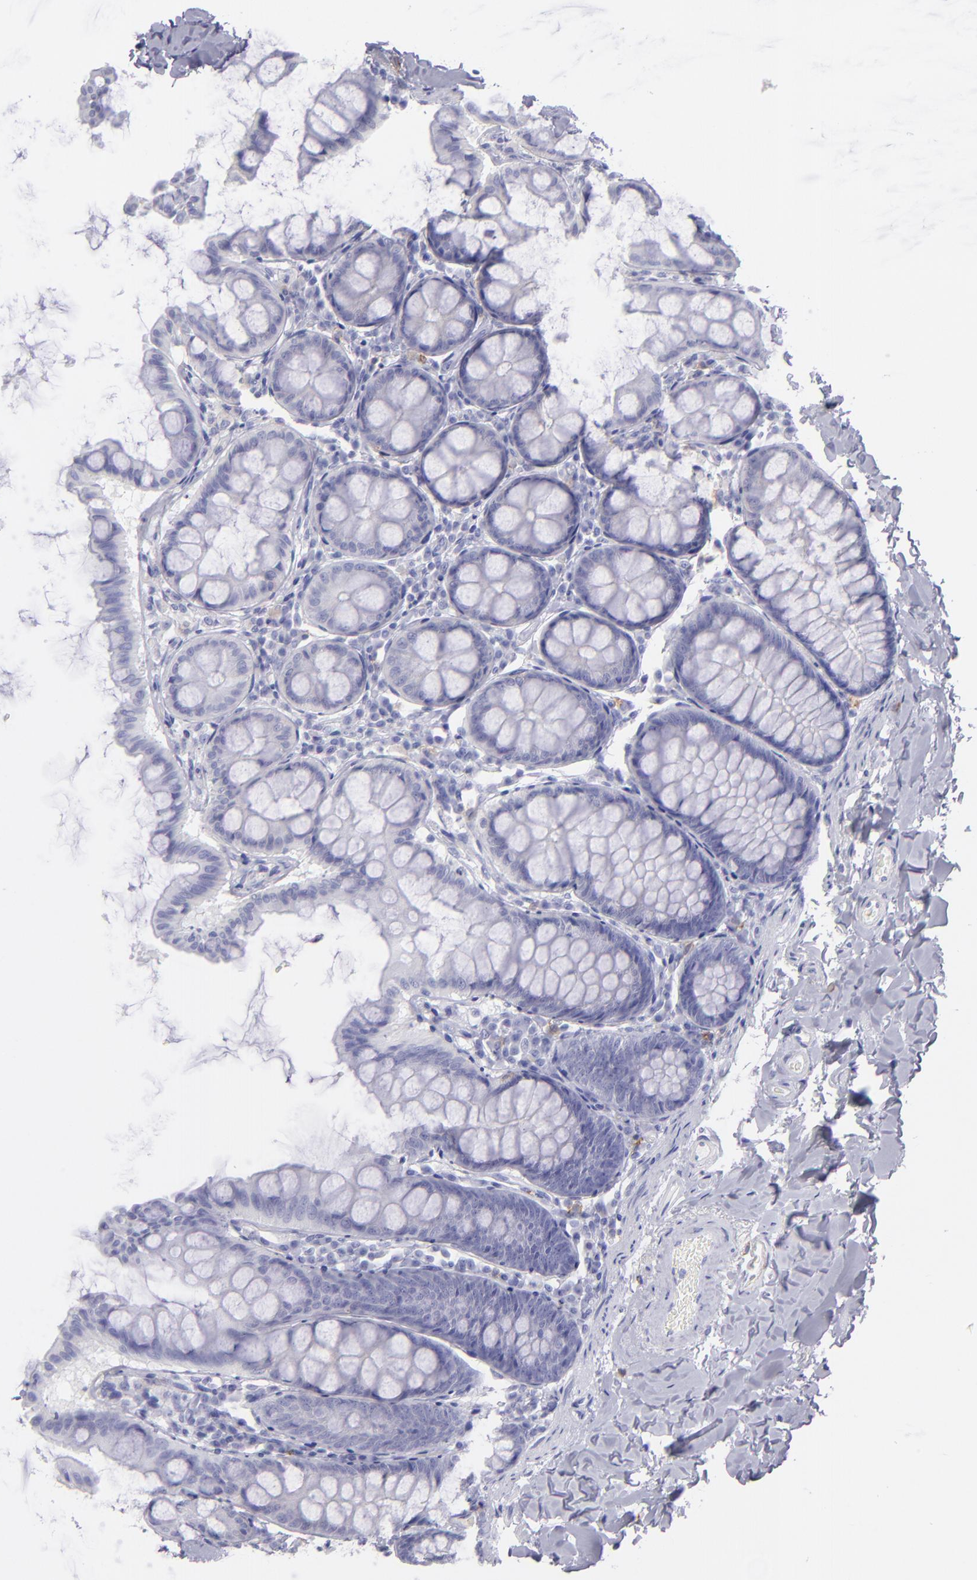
{"staining": {"intensity": "negative", "quantity": "none", "location": "none"}, "tissue": "colon", "cell_type": "Endothelial cells", "image_type": "normal", "snomed": [{"axis": "morphology", "description": "Normal tissue, NOS"}, {"axis": "topography", "description": "Colon"}], "caption": "DAB (3,3'-diaminobenzidine) immunohistochemical staining of unremarkable human colon demonstrates no significant staining in endothelial cells.", "gene": "CD82", "patient": {"sex": "female", "age": 61}}